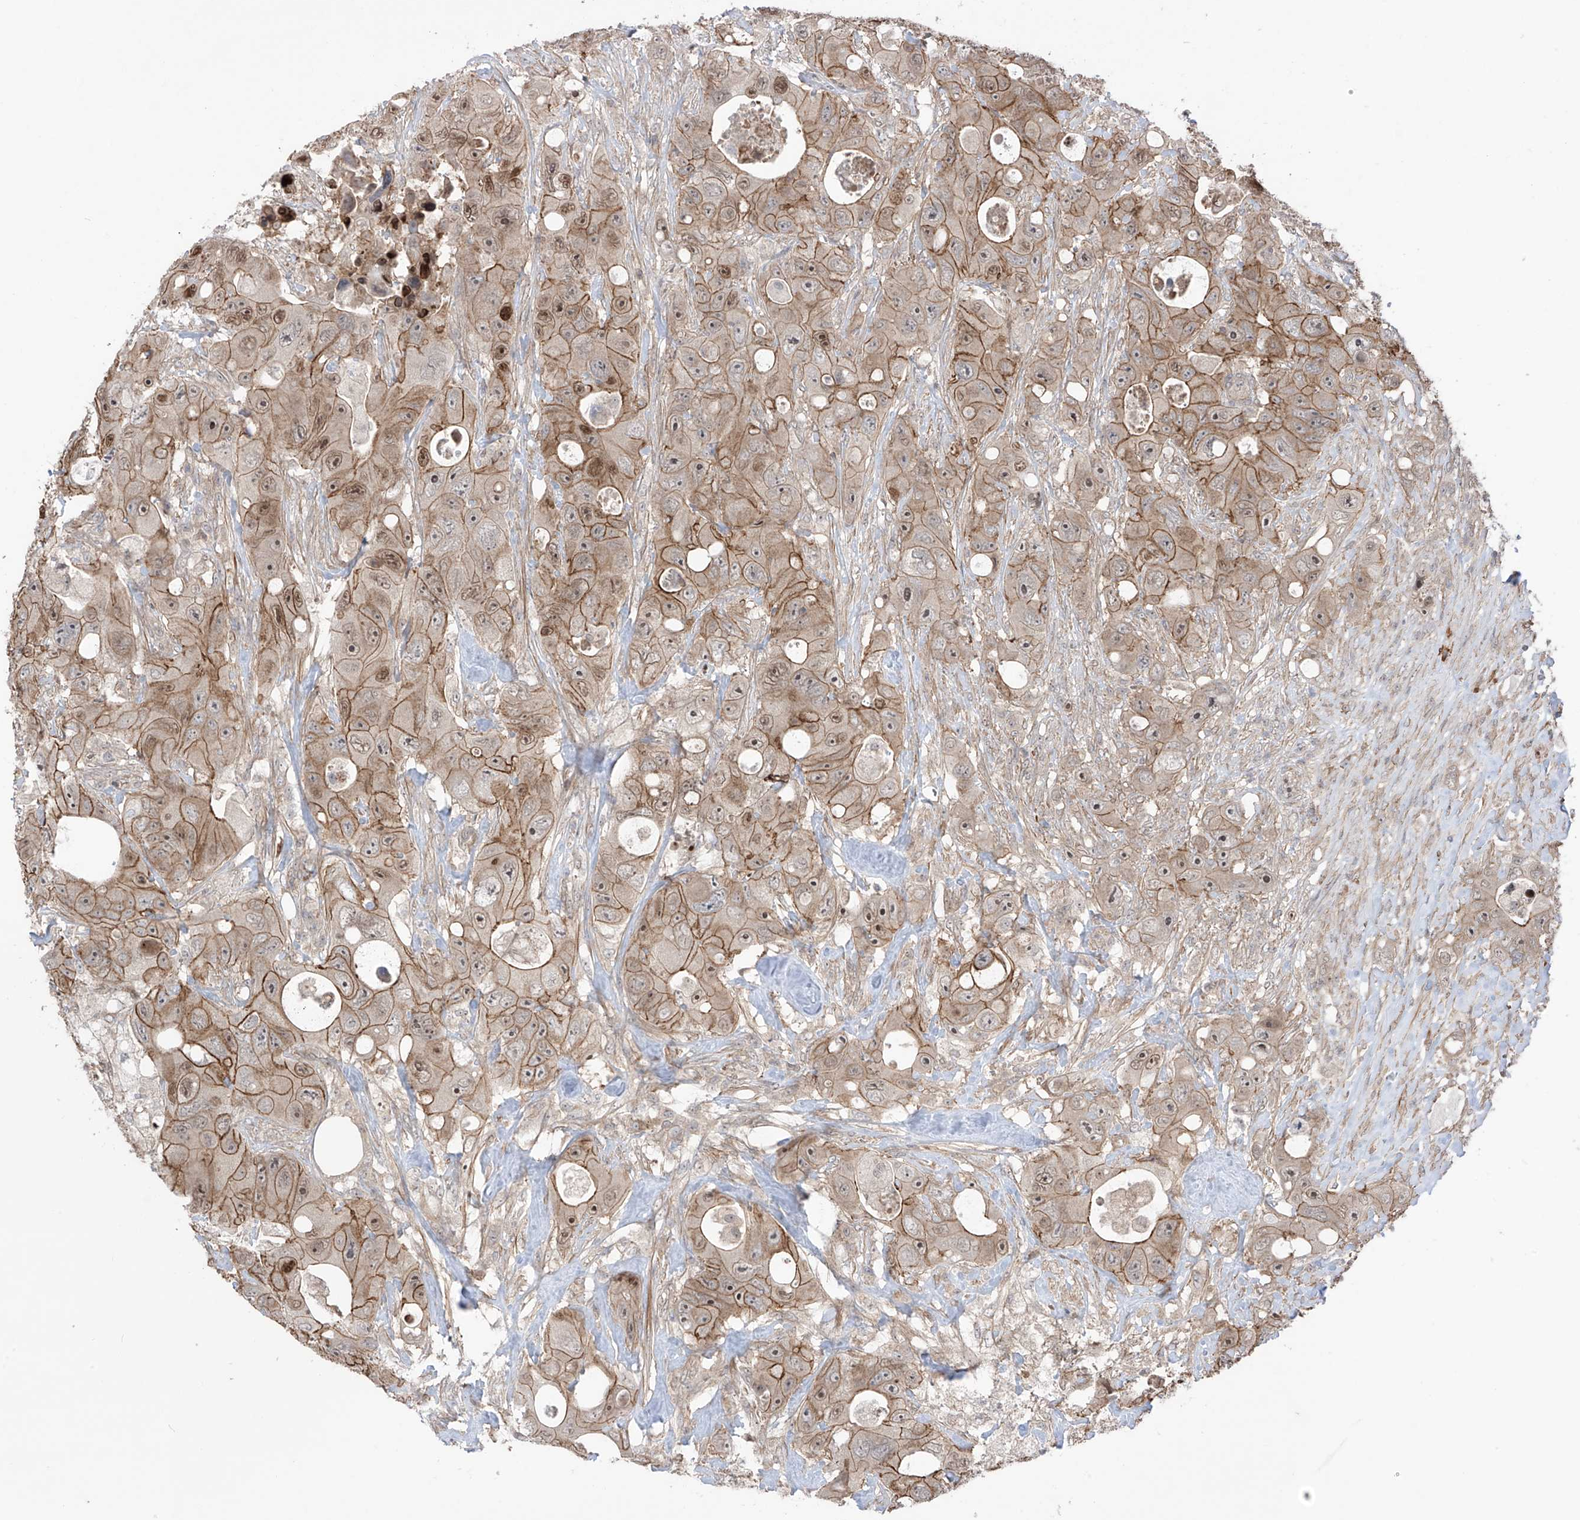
{"staining": {"intensity": "moderate", "quantity": ">75%", "location": "cytoplasmic/membranous,nuclear"}, "tissue": "colorectal cancer", "cell_type": "Tumor cells", "image_type": "cancer", "snomed": [{"axis": "morphology", "description": "Adenocarcinoma, NOS"}, {"axis": "topography", "description": "Colon"}], "caption": "A histopathology image of adenocarcinoma (colorectal) stained for a protein shows moderate cytoplasmic/membranous and nuclear brown staining in tumor cells.", "gene": "LRRC74A", "patient": {"sex": "female", "age": 46}}